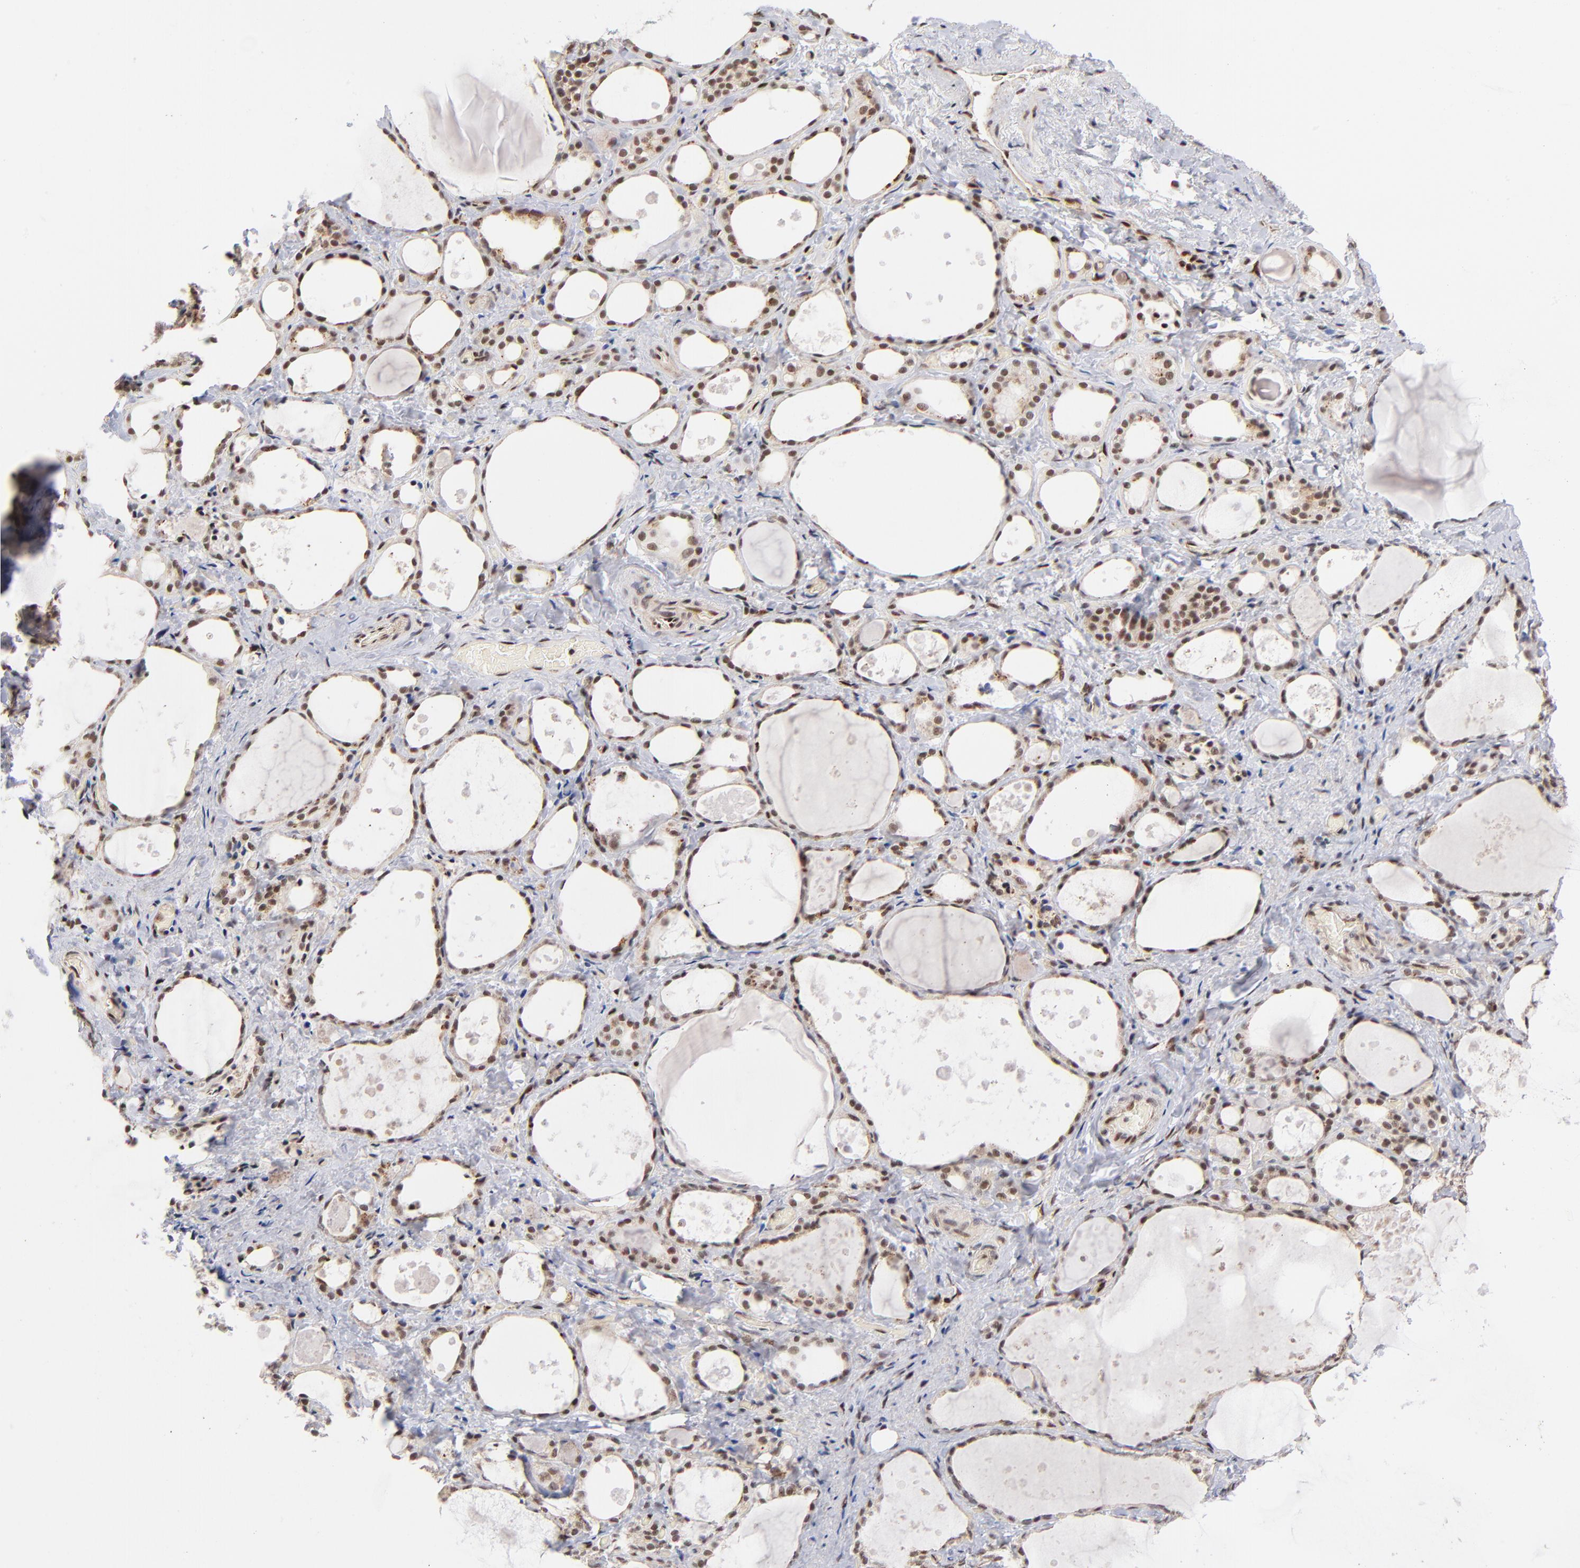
{"staining": {"intensity": "moderate", "quantity": ">75%", "location": "nuclear"}, "tissue": "thyroid gland", "cell_type": "Glandular cells", "image_type": "normal", "snomed": [{"axis": "morphology", "description": "Normal tissue, NOS"}, {"axis": "topography", "description": "Thyroid gland"}], "caption": "Immunohistochemical staining of benign thyroid gland shows >75% levels of moderate nuclear protein staining in approximately >75% of glandular cells. (brown staining indicates protein expression, while blue staining denotes nuclei).", "gene": "GABPA", "patient": {"sex": "female", "age": 75}}